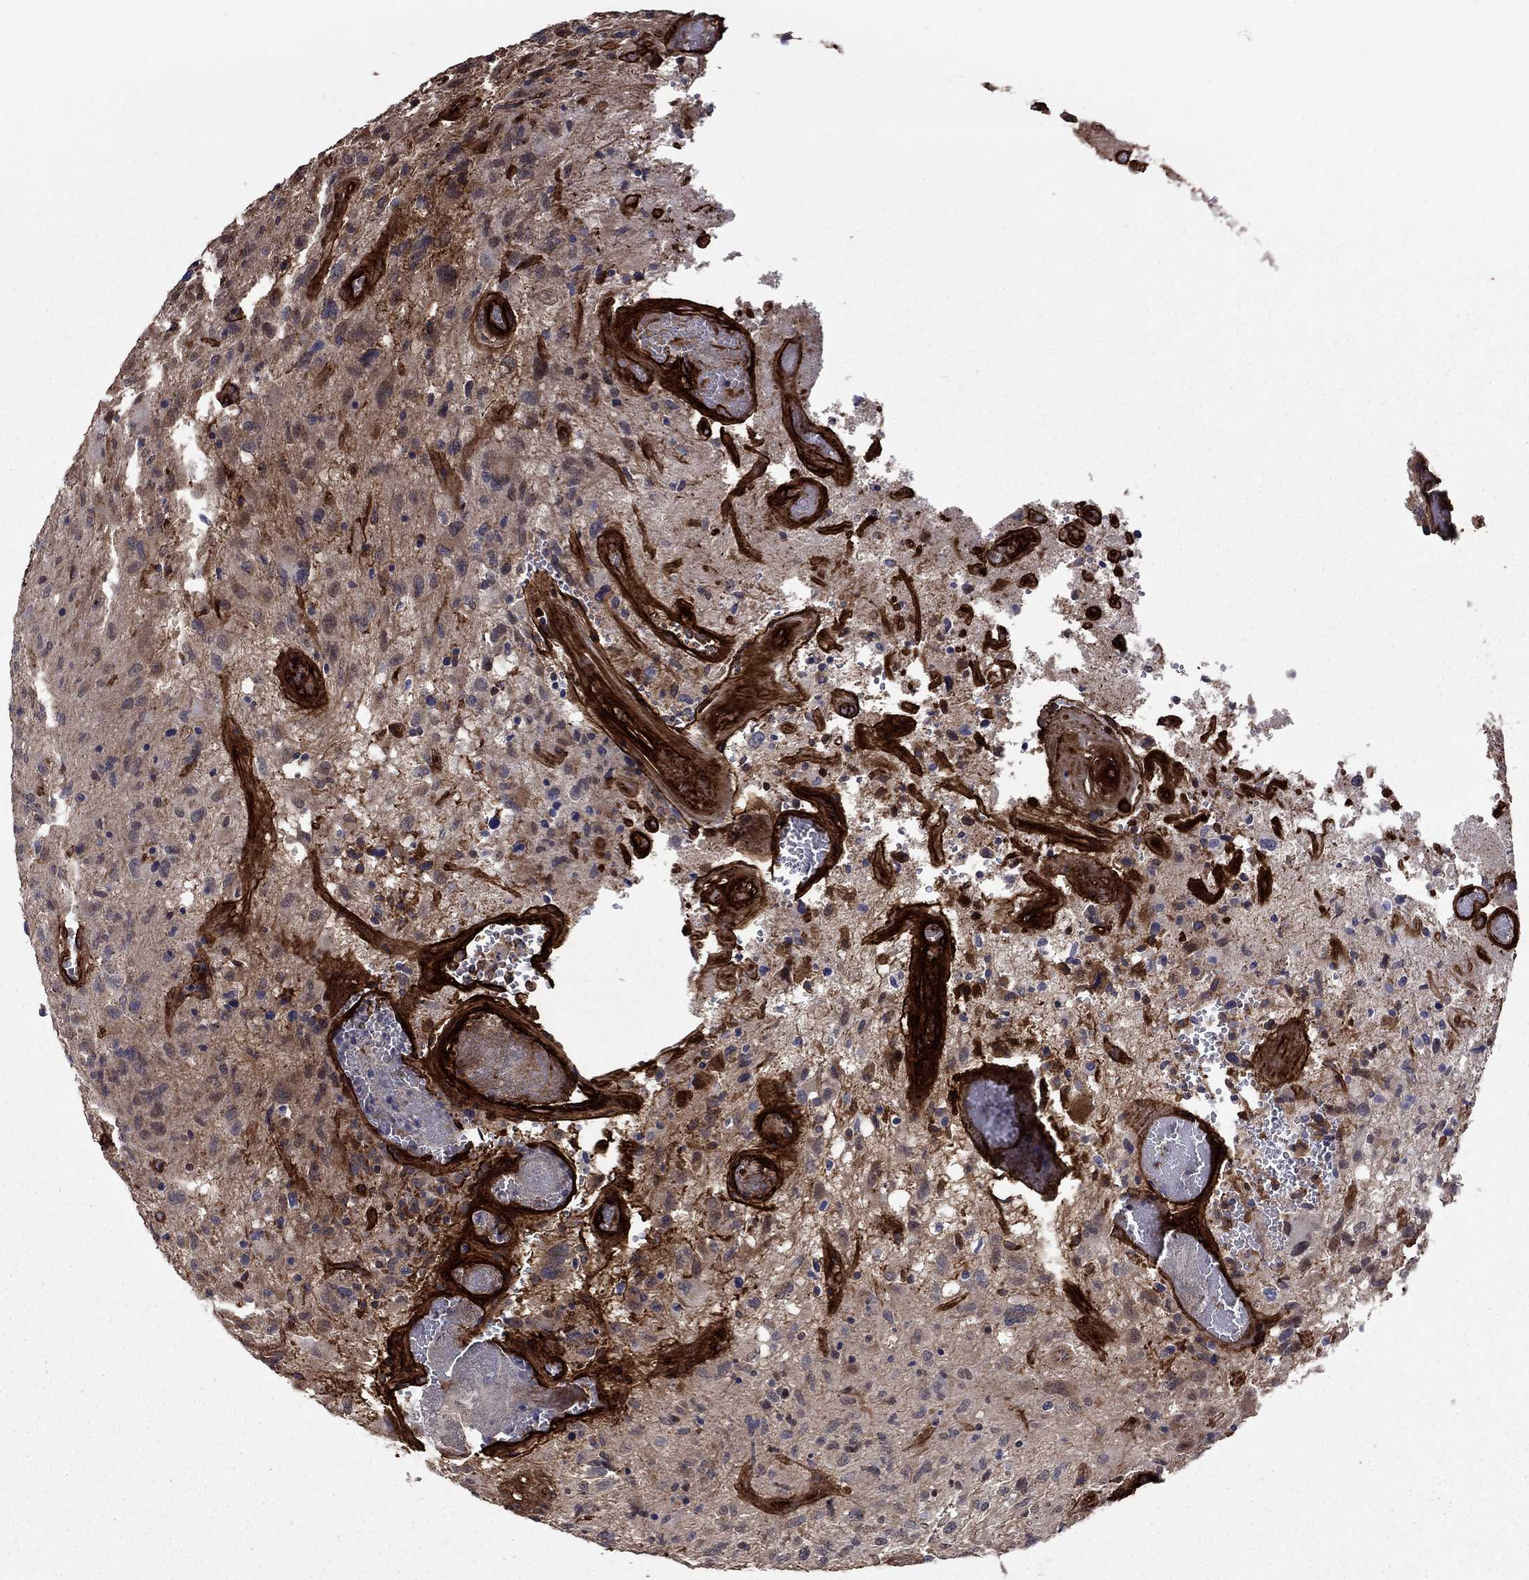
{"staining": {"intensity": "moderate", "quantity": "<25%", "location": "cytoplasmic/membranous"}, "tissue": "glioma", "cell_type": "Tumor cells", "image_type": "cancer", "snomed": [{"axis": "morphology", "description": "Glioma, malignant, NOS"}, {"axis": "morphology", "description": "Glioma, malignant, High grade"}, {"axis": "topography", "description": "Brain"}], "caption": "Protein positivity by IHC demonstrates moderate cytoplasmic/membranous positivity in approximately <25% of tumor cells in glioma (malignant).", "gene": "COL18A1", "patient": {"sex": "female", "age": 71}}